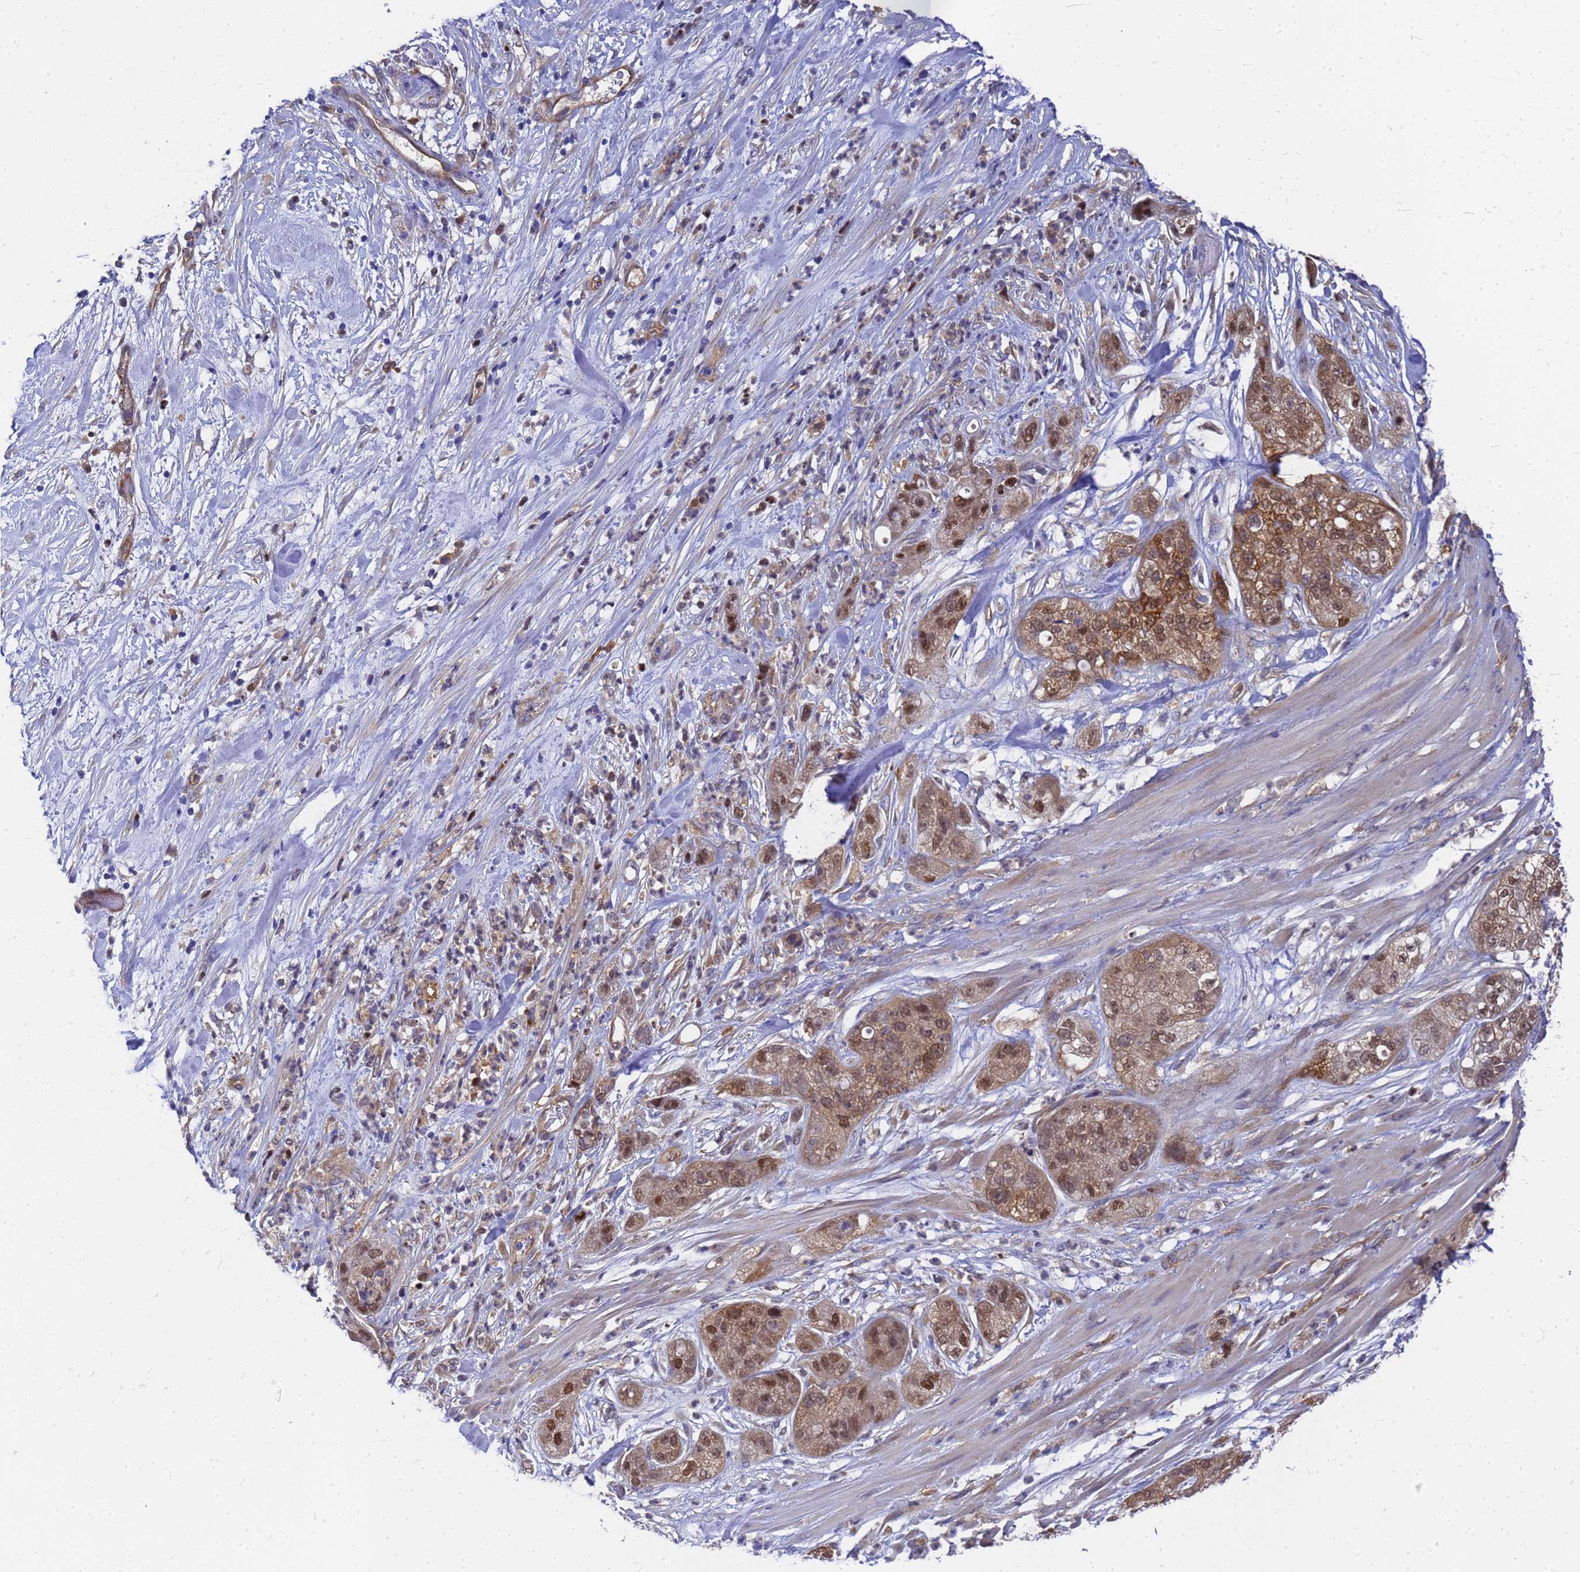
{"staining": {"intensity": "moderate", "quantity": ">75%", "location": "cytoplasmic/membranous,nuclear"}, "tissue": "pancreatic cancer", "cell_type": "Tumor cells", "image_type": "cancer", "snomed": [{"axis": "morphology", "description": "Adenocarcinoma, NOS"}, {"axis": "topography", "description": "Pancreas"}], "caption": "Tumor cells show medium levels of moderate cytoplasmic/membranous and nuclear staining in about >75% of cells in pancreatic cancer (adenocarcinoma). The protein of interest is stained brown, and the nuclei are stained in blue (DAB IHC with brightfield microscopy, high magnification).", "gene": "SLC35E2B", "patient": {"sex": "female", "age": 78}}